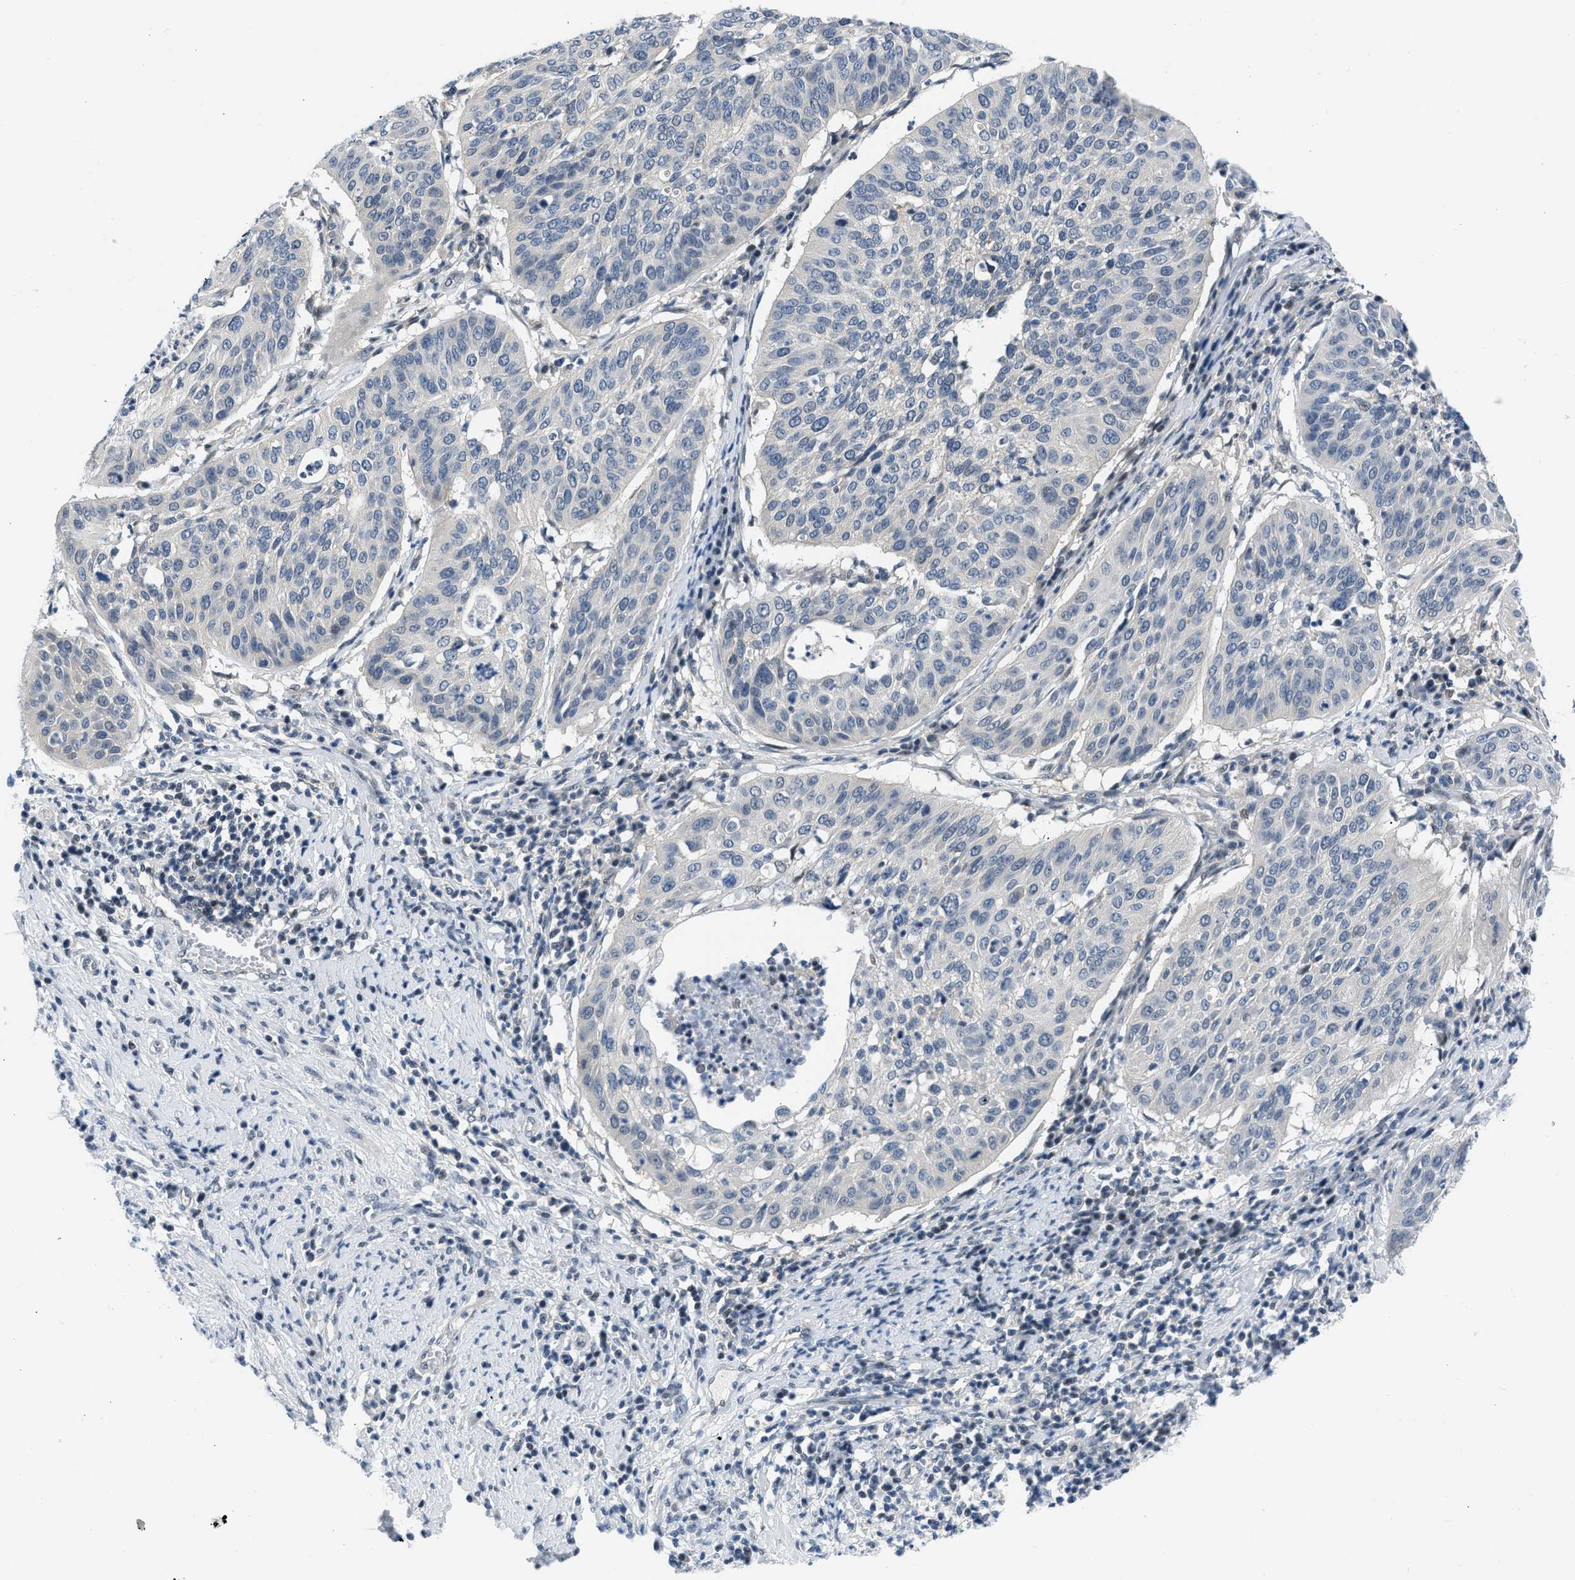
{"staining": {"intensity": "negative", "quantity": "none", "location": "none"}, "tissue": "cervical cancer", "cell_type": "Tumor cells", "image_type": "cancer", "snomed": [{"axis": "morphology", "description": "Normal tissue, NOS"}, {"axis": "morphology", "description": "Squamous cell carcinoma, NOS"}, {"axis": "topography", "description": "Cervix"}], "caption": "Photomicrograph shows no protein staining in tumor cells of cervical squamous cell carcinoma tissue.", "gene": "OLIG3", "patient": {"sex": "female", "age": 39}}